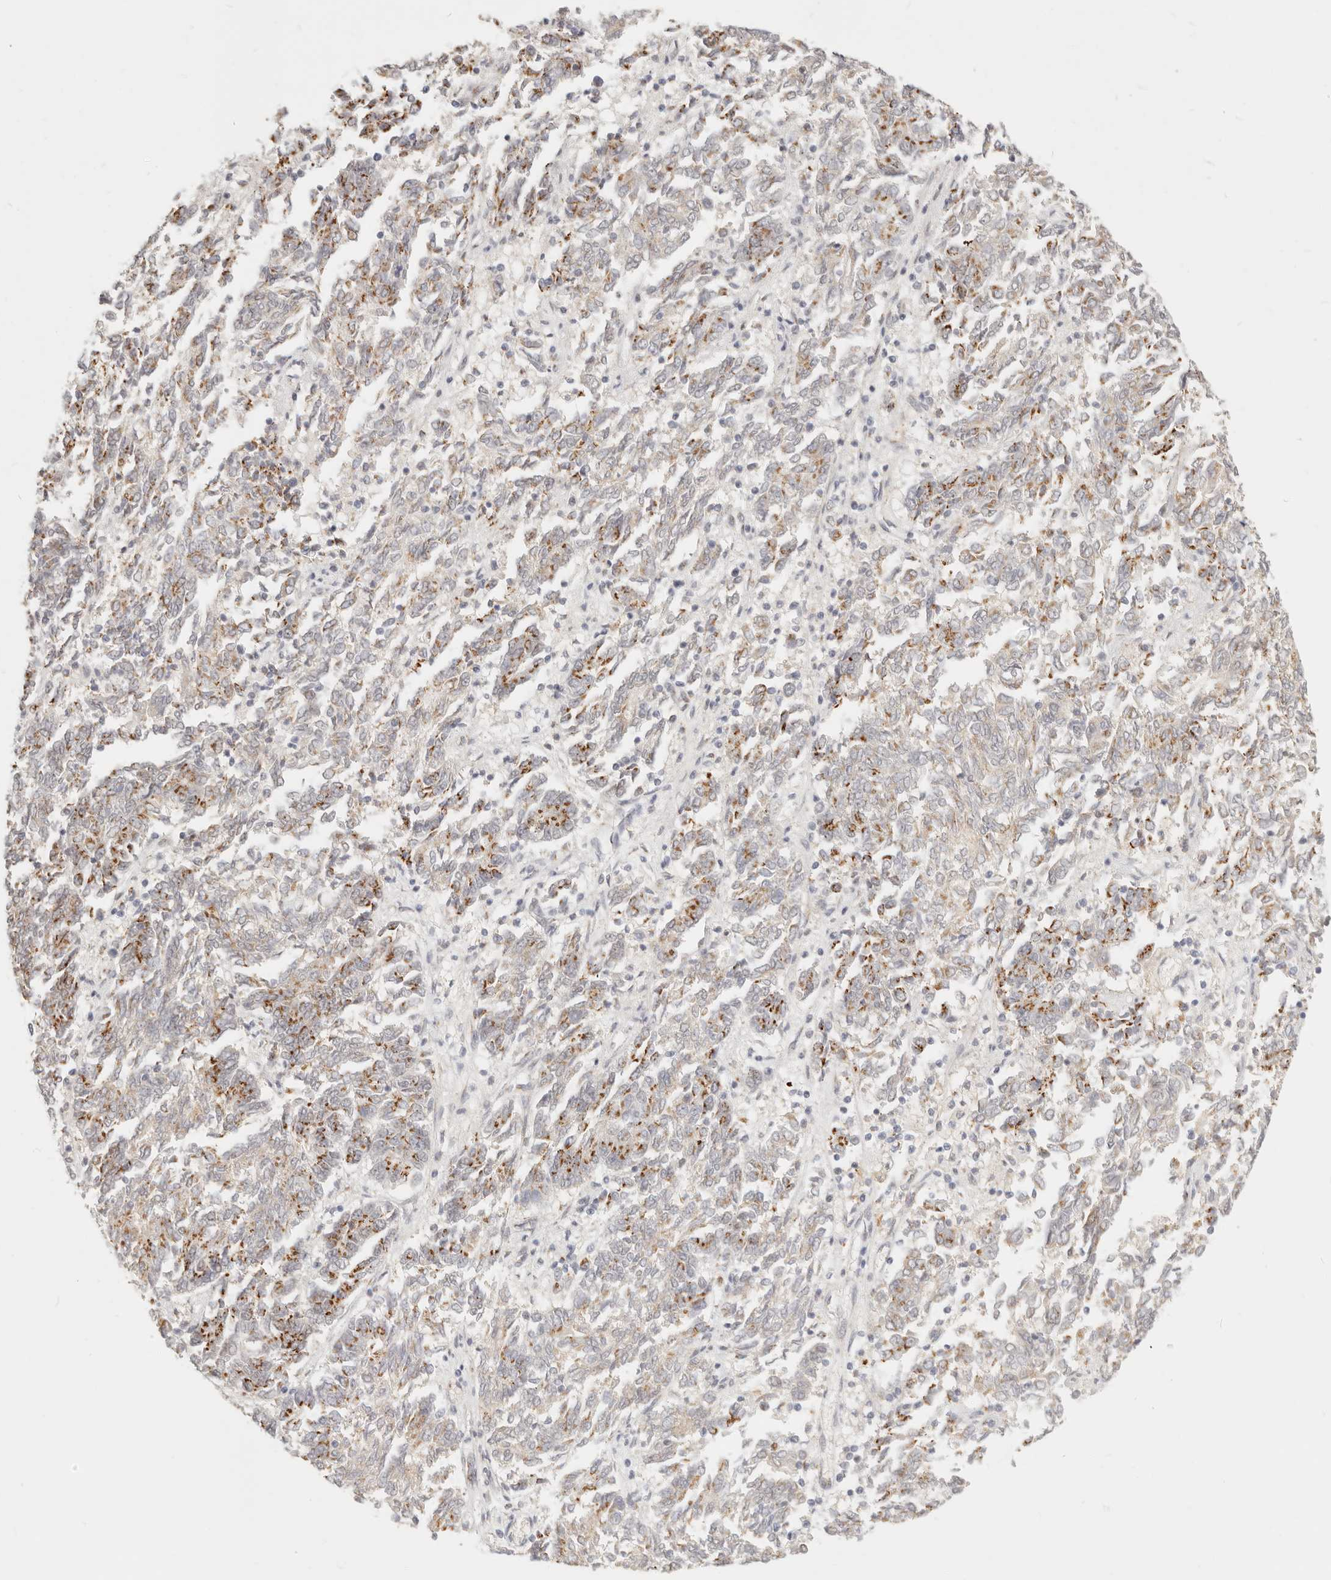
{"staining": {"intensity": "moderate", "quantity": "25%-75%", "location": "cytoplasmic/membranous"}, "tissue": "endometrial cancer", "cell_type": "Tumor cells", "image_type": "cancer", "snomed": [{"axis": "morphology", "description": "Adenocarcinoma, NOS"}, {"axis": "topography", "description": "Endometrium"}], "caption": "The histopathology image displays a brown stain indicating the presence of a protein in the cytoplasmic/membranous of tumor cells in adenocarcinoma (endometrial). Immunohistochemistry (ihc) stains the protein in brown and the nuclei are stained blue.", "gene": "FAM20B", "patient": {"sex": "female", "age": 80}}